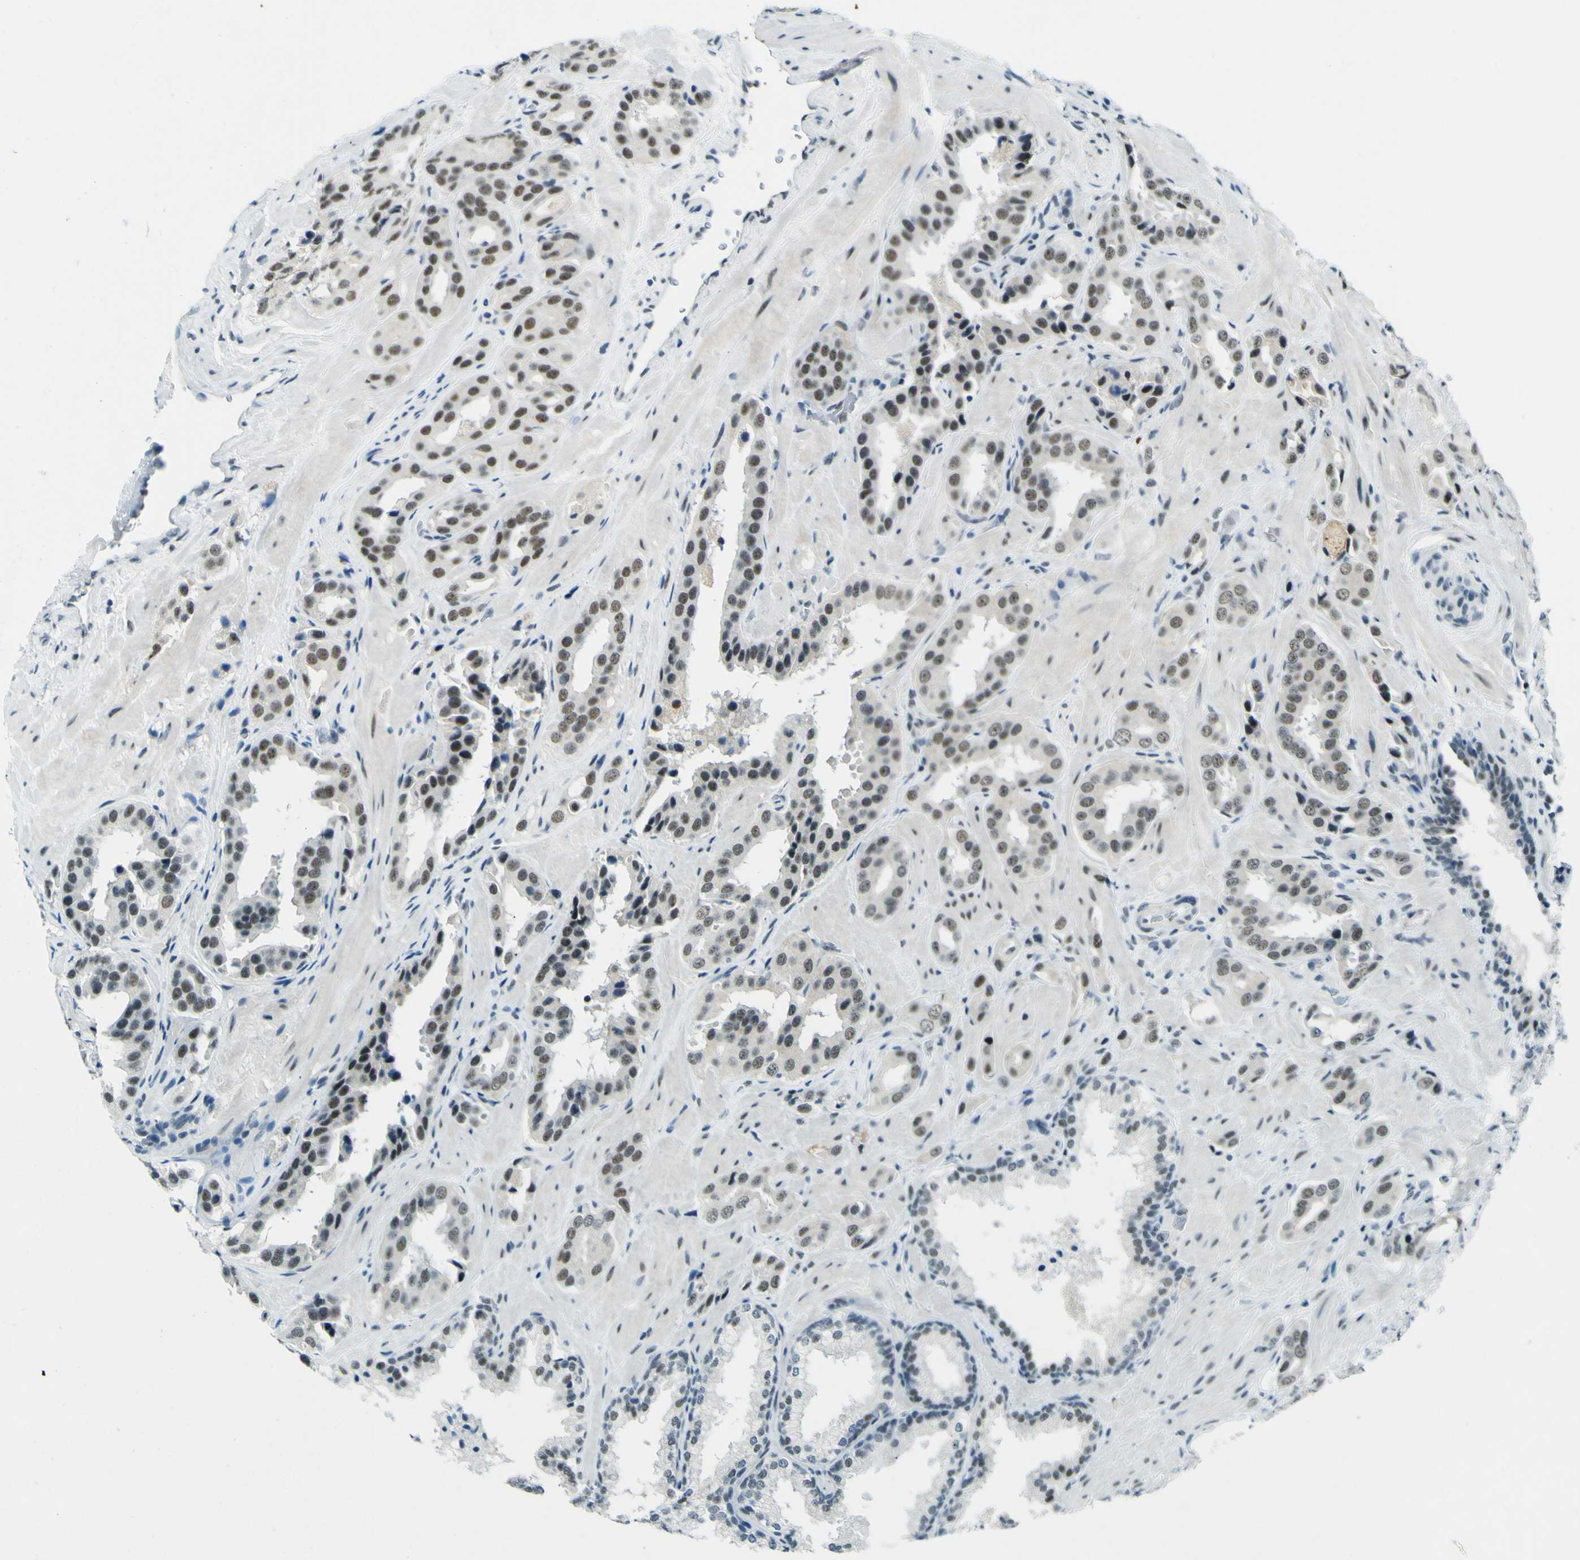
{"staining": {"intensity": "weak", "quantity": ">75%", "location": "nuclear"}, "tissue": "prostate cancer", "cell_type": "Tumor cells", "image_type": "cancer", "snomed": [{"axis": "morphology", "description": "Adenocarcinoma, High grade"}, {"axis": "topography", "description": "Prostate"}], "caption": "Prostate cancer stained with immunohistochemistry exhibits weak nuclear expression in approximately >75% of tumor cells.", "gene": "CEBPG", "patient": {"sex": "male", "age": 64}}